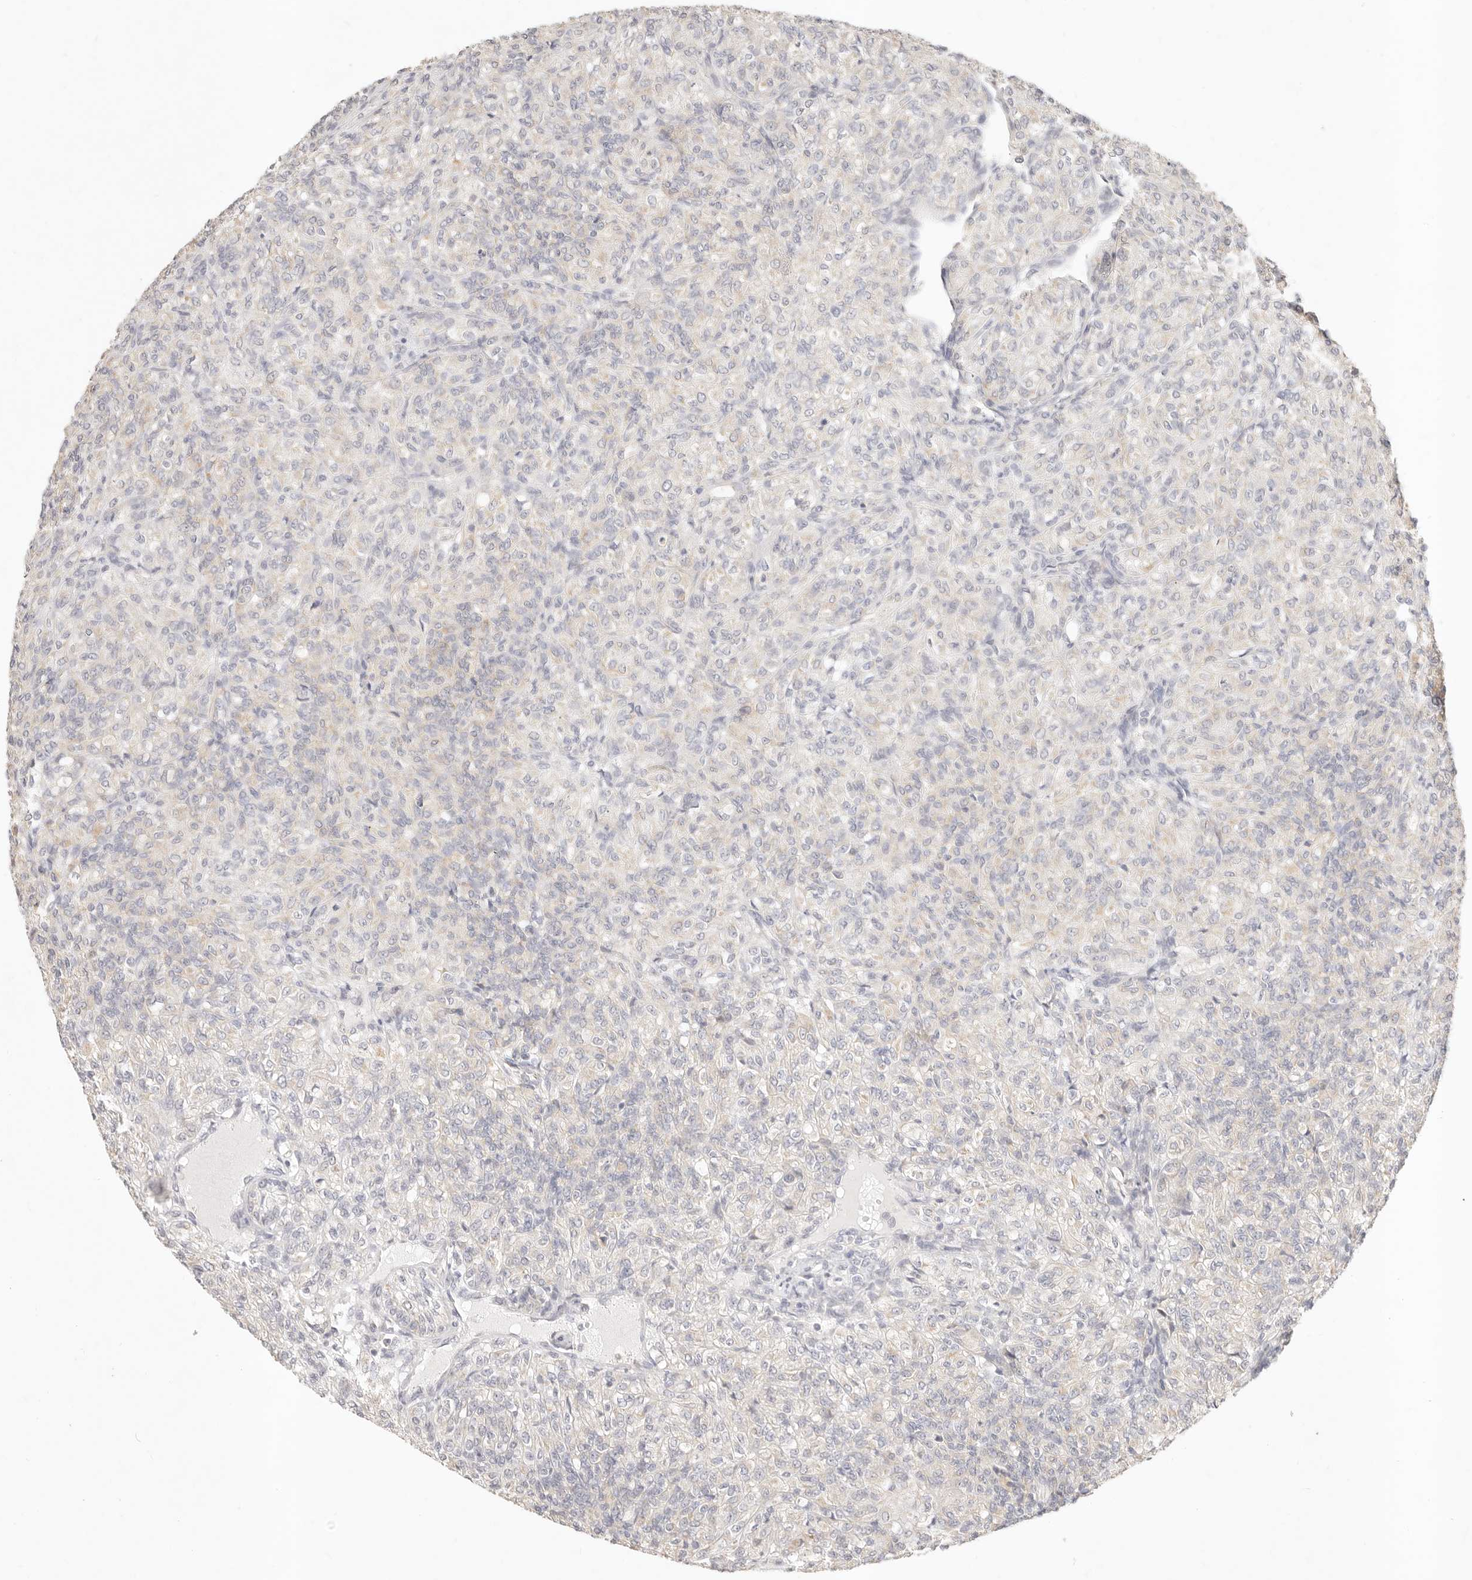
{"staining": {"intensity": "negative", "quantity": "none", "location": "none"}, "tissue": "renal cancer", "cell_type": "Tumor cells", "image_type": "cancer", "snomed": [{"axis": "morphology", "description": "Adenocarcinoma, NOS"}, {"axis": "topography", "description": "Kidney"}], "caption": "This is an IHC image of renal cancer (adenocarcinoma). There is no expression in tumor cells.", "gene": "GPR156", "patient": {"sex": "male", "age": 77}}